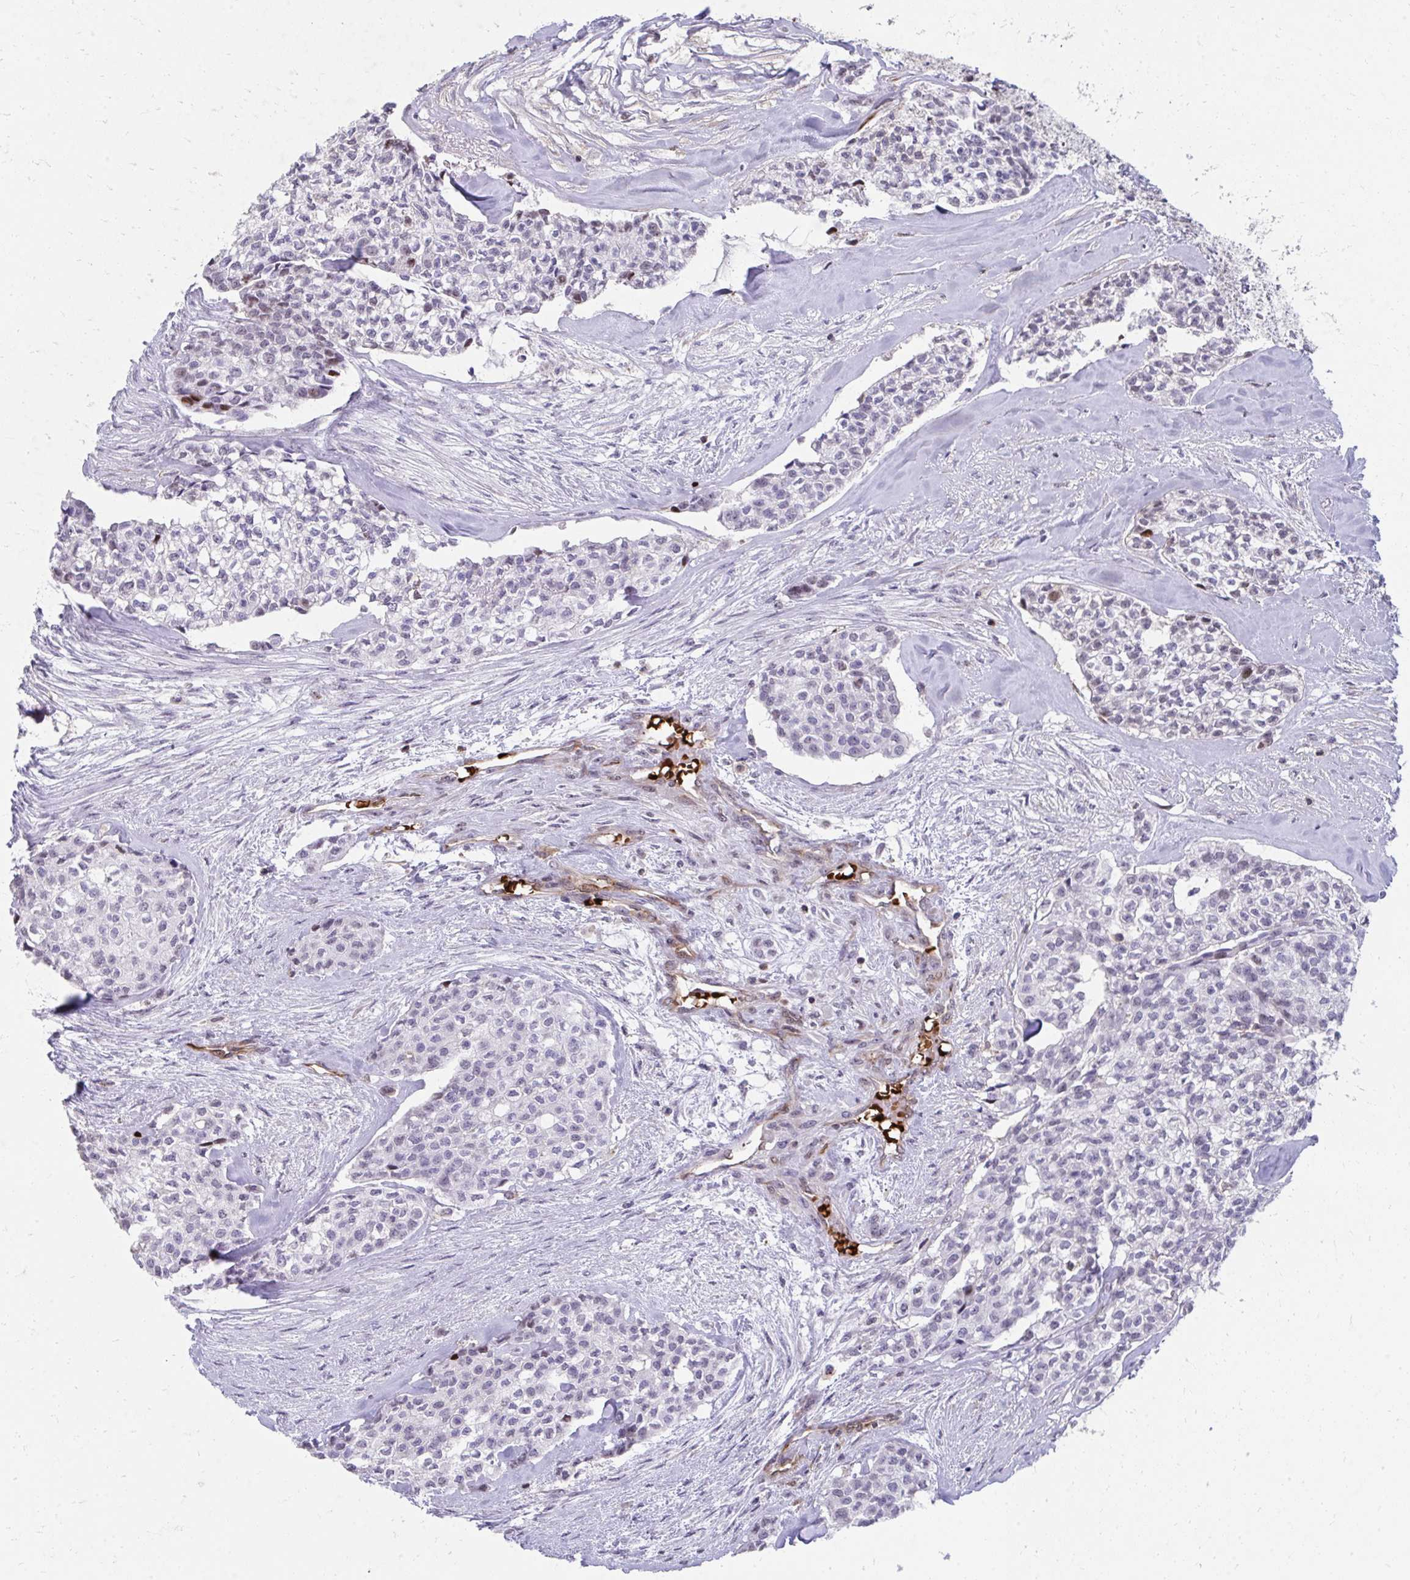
{"staining": {"intensity": "negative", "quantity": "none", "location": "none"}, "tissue": "head and neck cancer", "cell_type": "Tumor cells", "image_type": "cancer", "snomed": [{"axis": "morphology", "description": "Adenocarcinoma, NOS"}, {"axis": "topography", "description": "Head-Neck"}], "caption": "There is no significant expression in tumor cells of head and neck cancer (adenocarcinoma).", "gene": "FOXN3", "patient": {"sex": "male", "age": 81}}